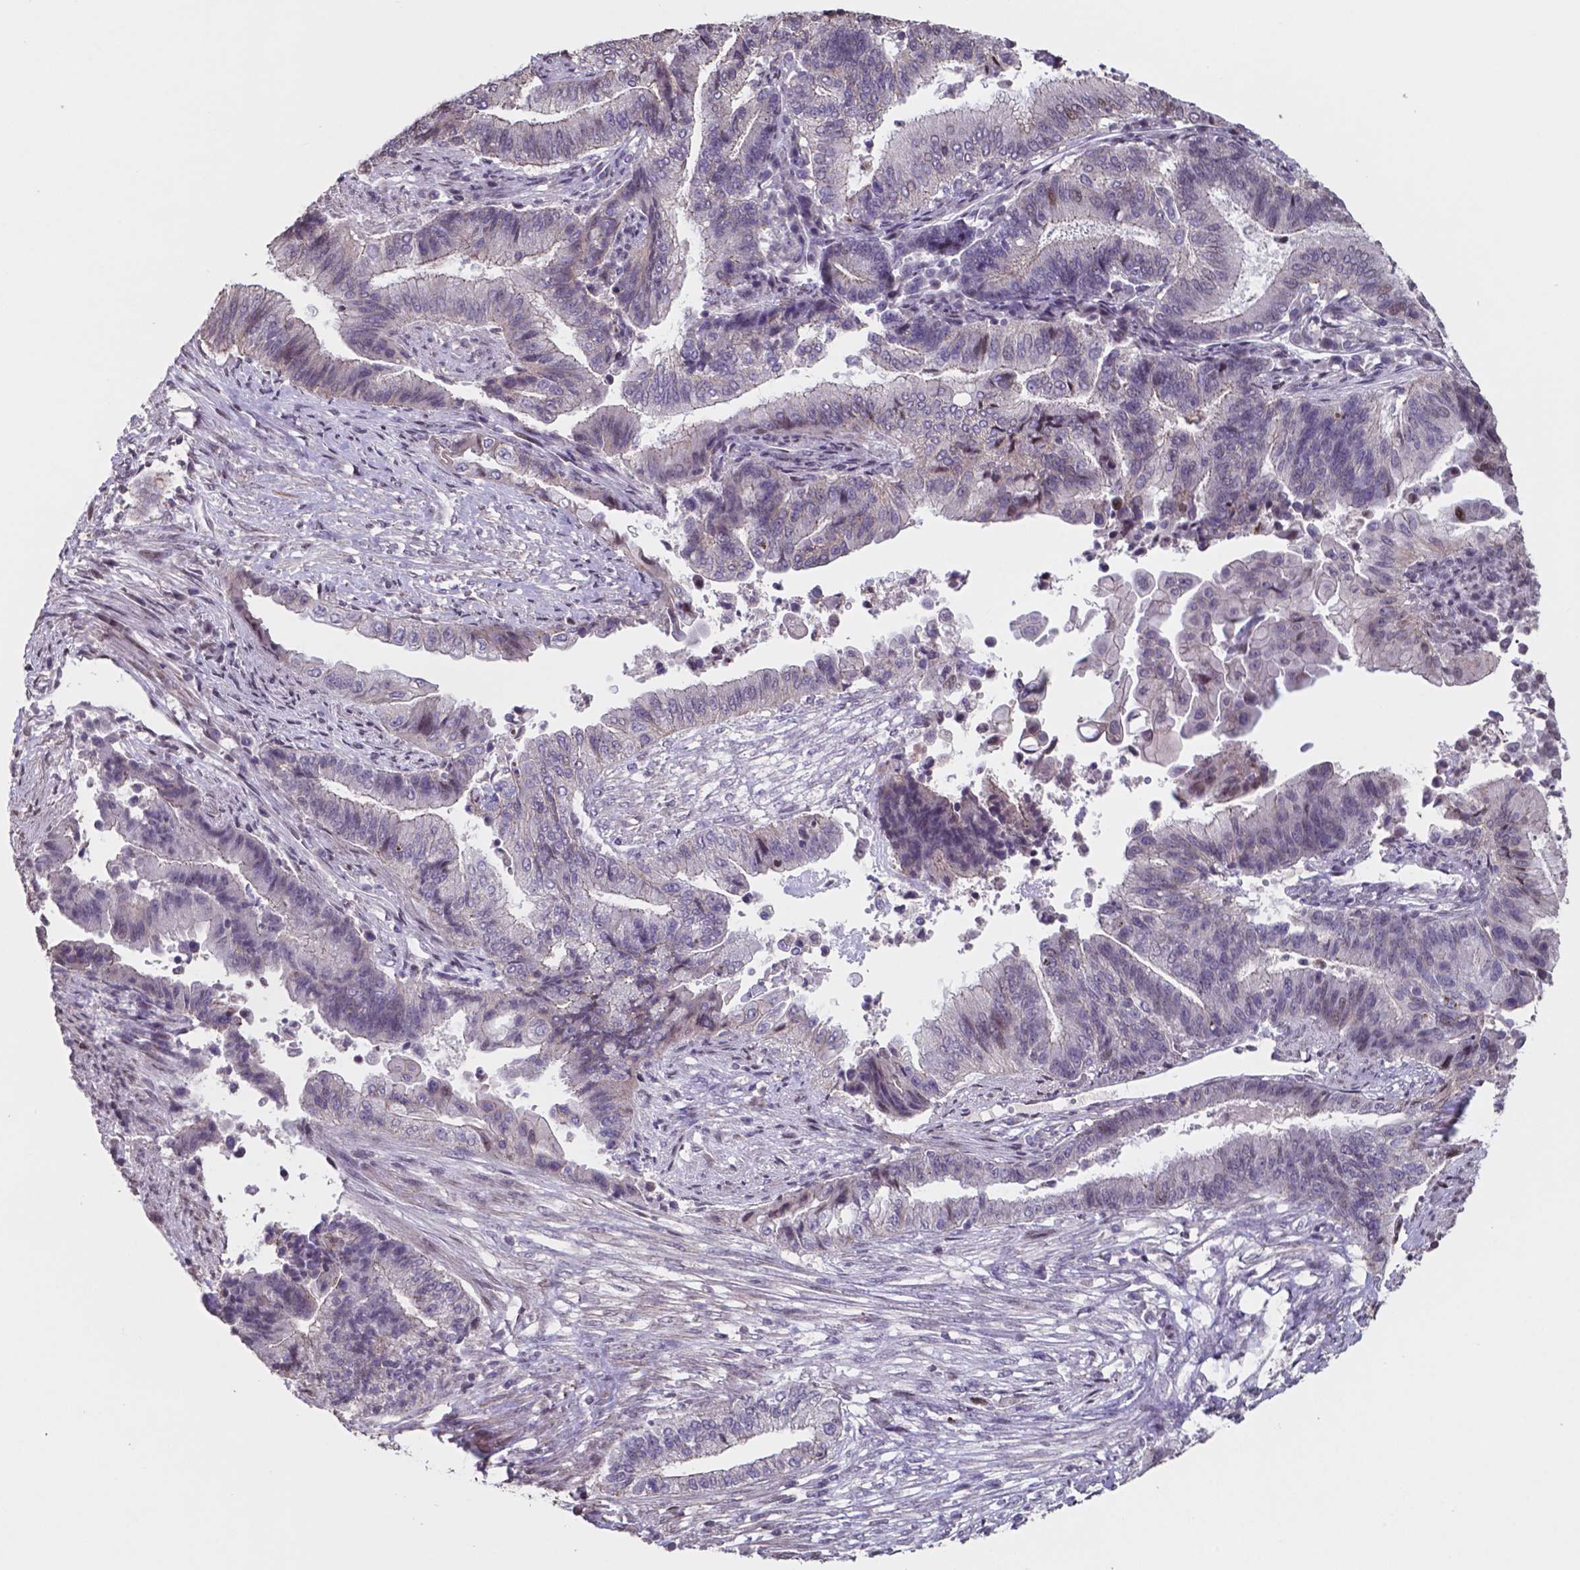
{"staining": {"intensity": "negative", "quantity": "none", "location": "none"}, "tissue": "endometrial cancer", "cell_type": "Tumor cells", "image_type": "cancer", "snomed": [{"axis": "morphology", "description": "Adenocarcinoma, NOS"}, {"axis": "topography", "description": "Uterus"}, {"axis": "topography", "description": "Endometrium"}], "caption": "A histopathology image of human endometrial cancer is negative for staining in tumor cells. (Stains: DAB (3,3'-diaminobenzidine) immunohistochemistry (IHC) with hematoxylin counter stain, Microscopy: brightfield microscopy at high magnification).", "gene": "MLC1", "patient": {"sex": "female", "age": 54}}